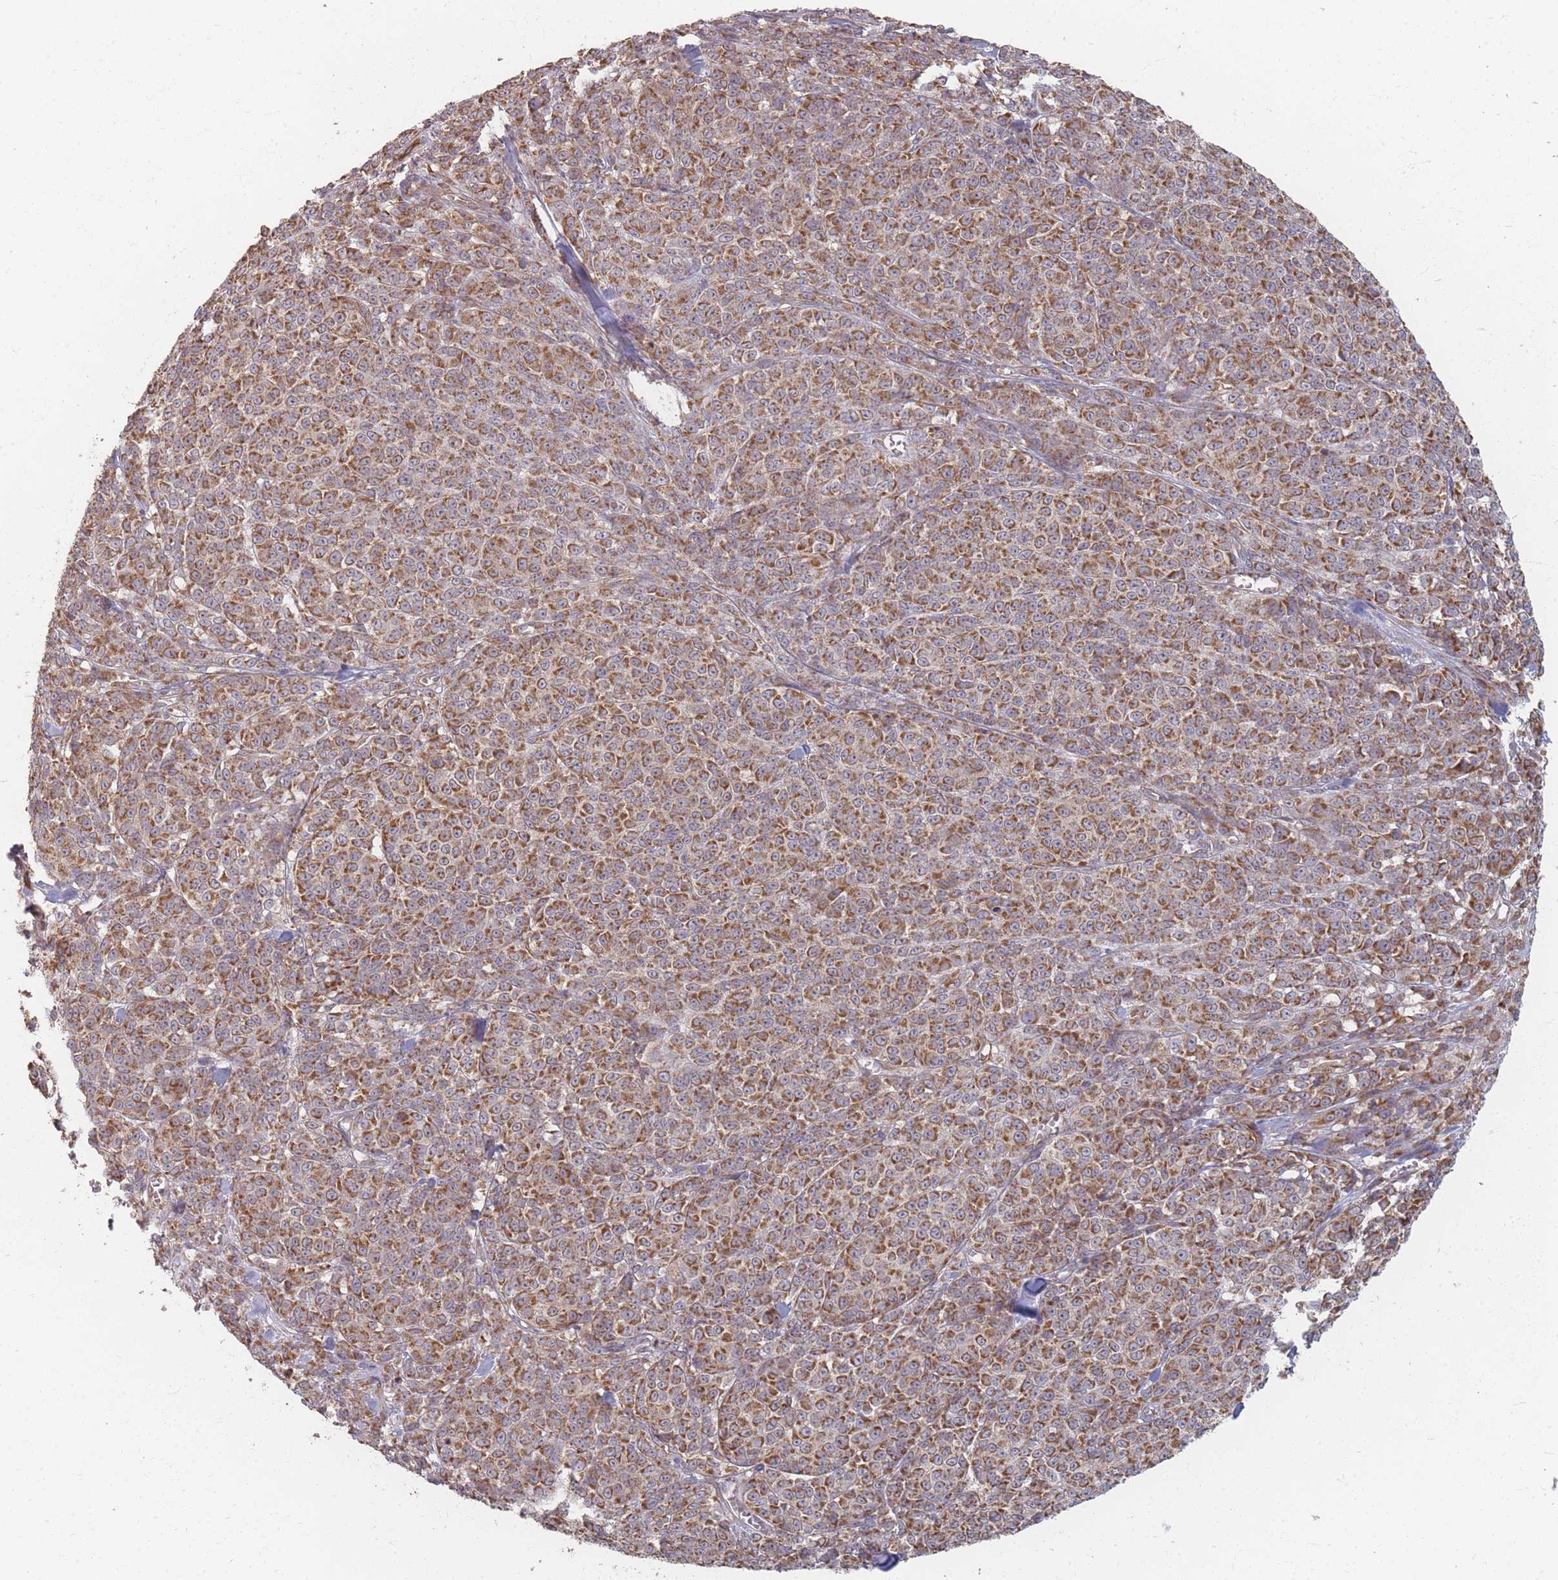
{"staining": {"intensity": "moderate", "quantity": ">75%", "location": "cytoplasmic/membranous"}, "tissue": "melanoma", "cell_type": "Tumor cells", "image_type": "cancer", "snomed": [{"axis": "morphology", "description": "Normal tissue, NOS"}, {"axis": "morphology", "description": "Malignant melanoma, NOS"}, {"axis": "topography", "description": "Skin"}], "caption": "There is medium levels of moderate cytoplasmic/membranous staining in tumor cells of malignant melanoma, as demonstrated by immunohistochemical staining (brown color).", "gene": "MRPS6", "patient": {"sex": "female", "age": 34}}